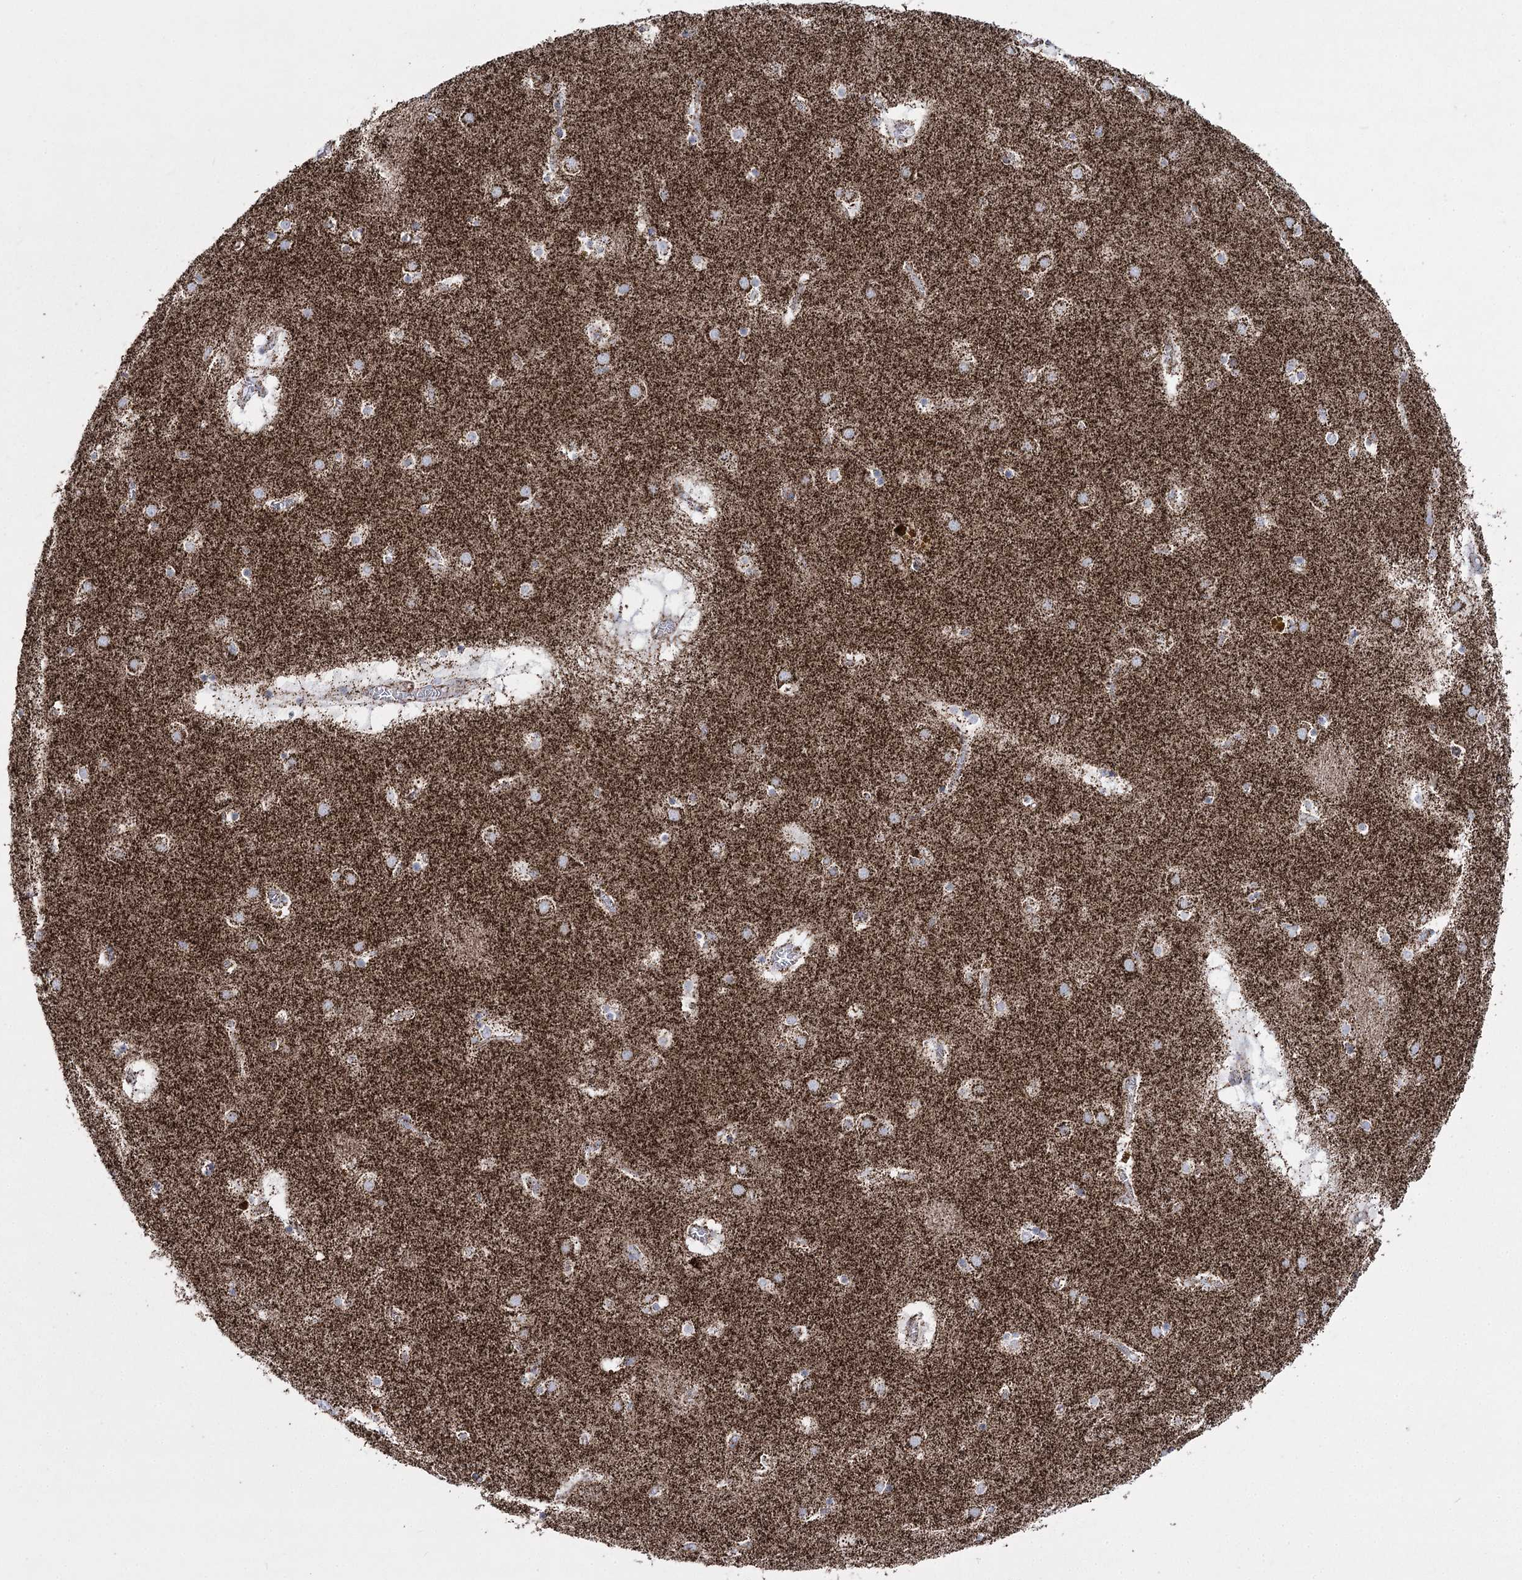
{"staining": {"intensity": "moderate", "quantity": "<25%", "location": "cytoplasmic/membranous"}, "tissue": "caudate", "cell_type": "Glial cells", "image_type": "normal", "snomed": [{"axis": "morphology", "description": "Normal tissue, NOS"}, {"axis": "topography", "description": "Lateral ventricle wall"}], "caption": "The photomicrograph exhibits a brown stain indicating the presence of a protein in the cytoplasmic/membranous of glial cells in caudate.", "gene": "PDHB", "patient": {"sex": "male", "age": 70}}